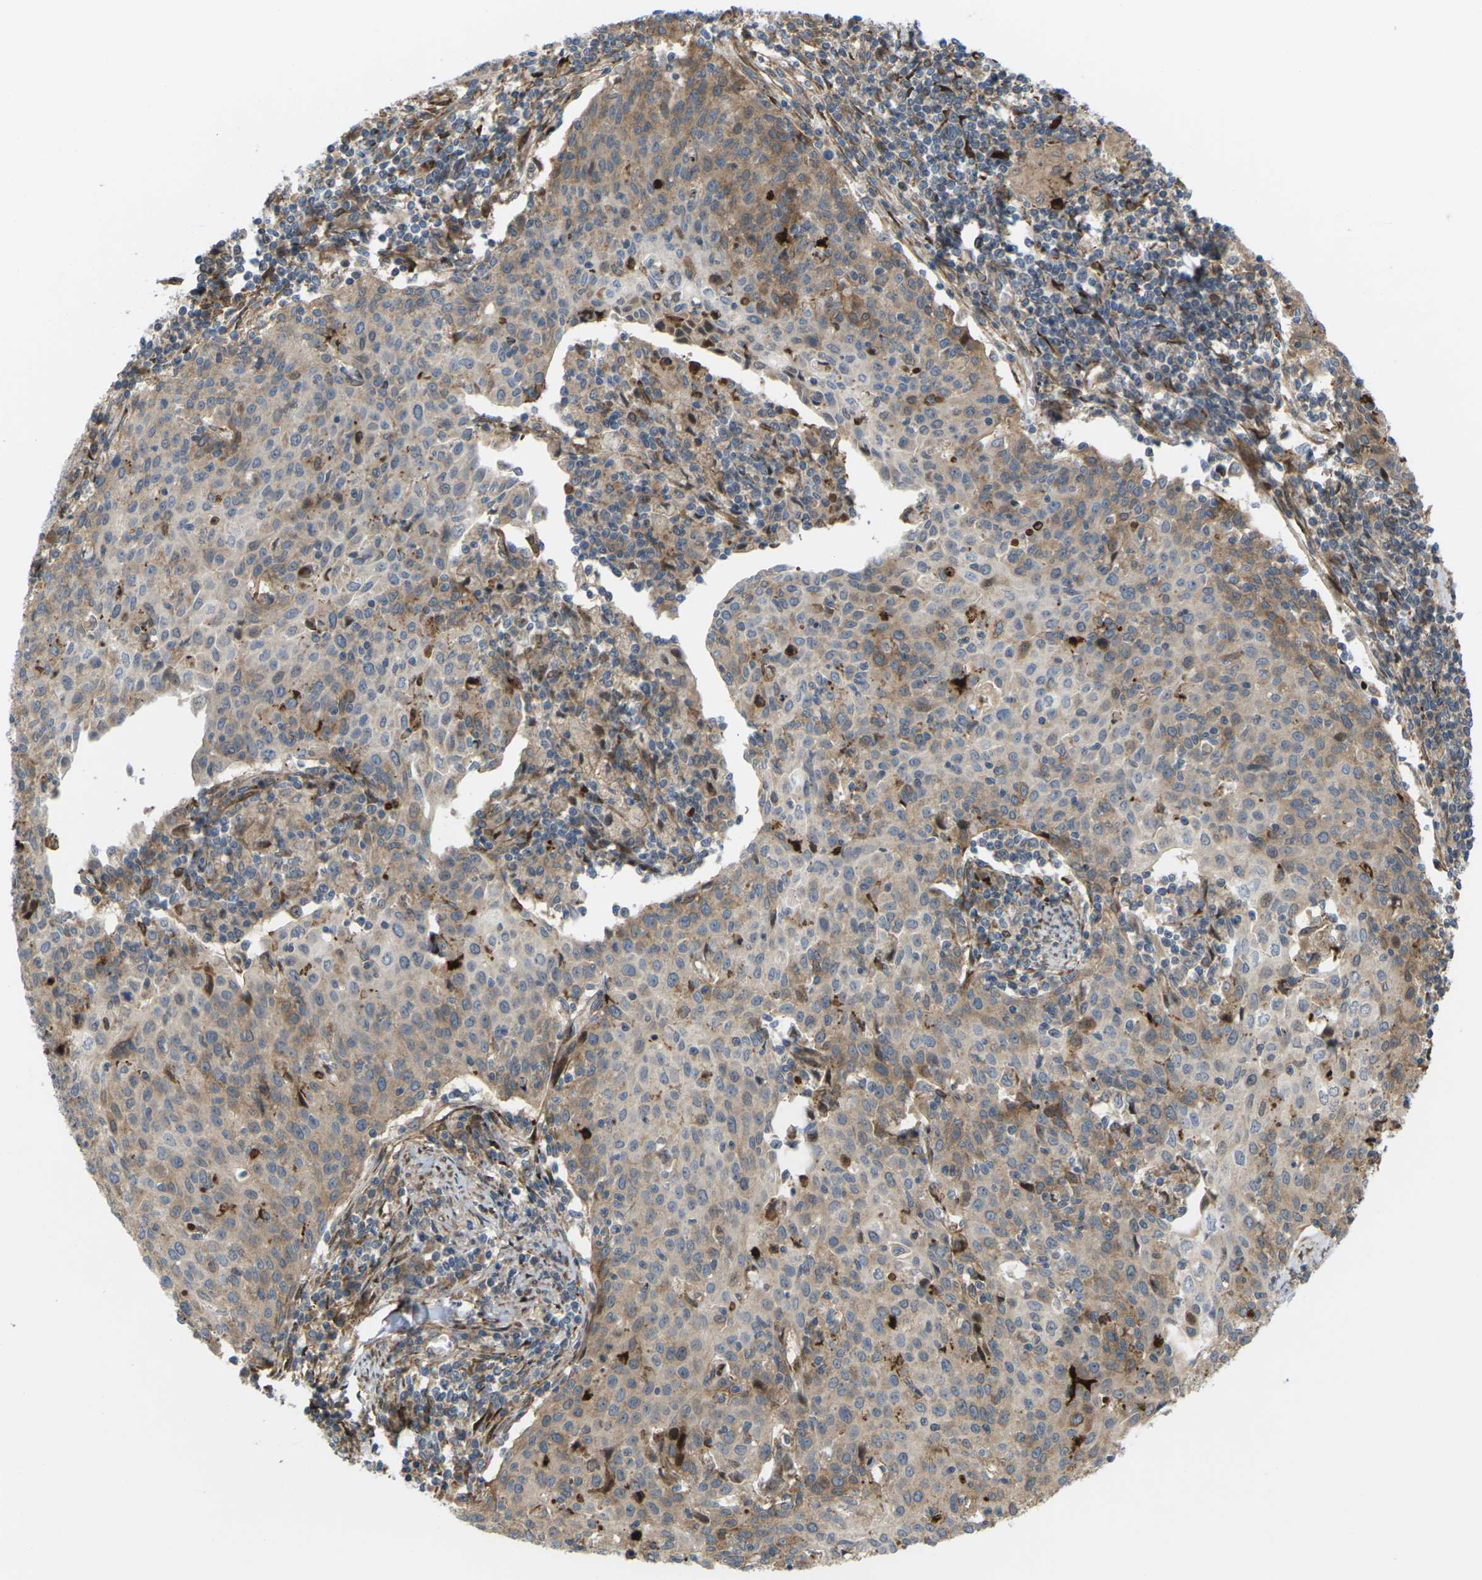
{"staining": {"intensity": "moderate", "quantity": ">75%", "location": "cytoplasmic/membranous"}, "tissue": "cervical cancer", "cell_type": "Tumor cells", "image_type": "cancer", "snomed": [{"axis": "morphology", "description": "Squamous cell carcinoma, NOS"}, {"axis": "topography", "description": "Cervix"}], "caption": "Protein expression by IHC exhibits moderate cytoplasmic/membranous positivity in approximately >75% of tumor cells in cervical cancer (squamous cell carcinoma).", "gene": "ROBO1", "patient": {"sex": "female", "age": 38}}